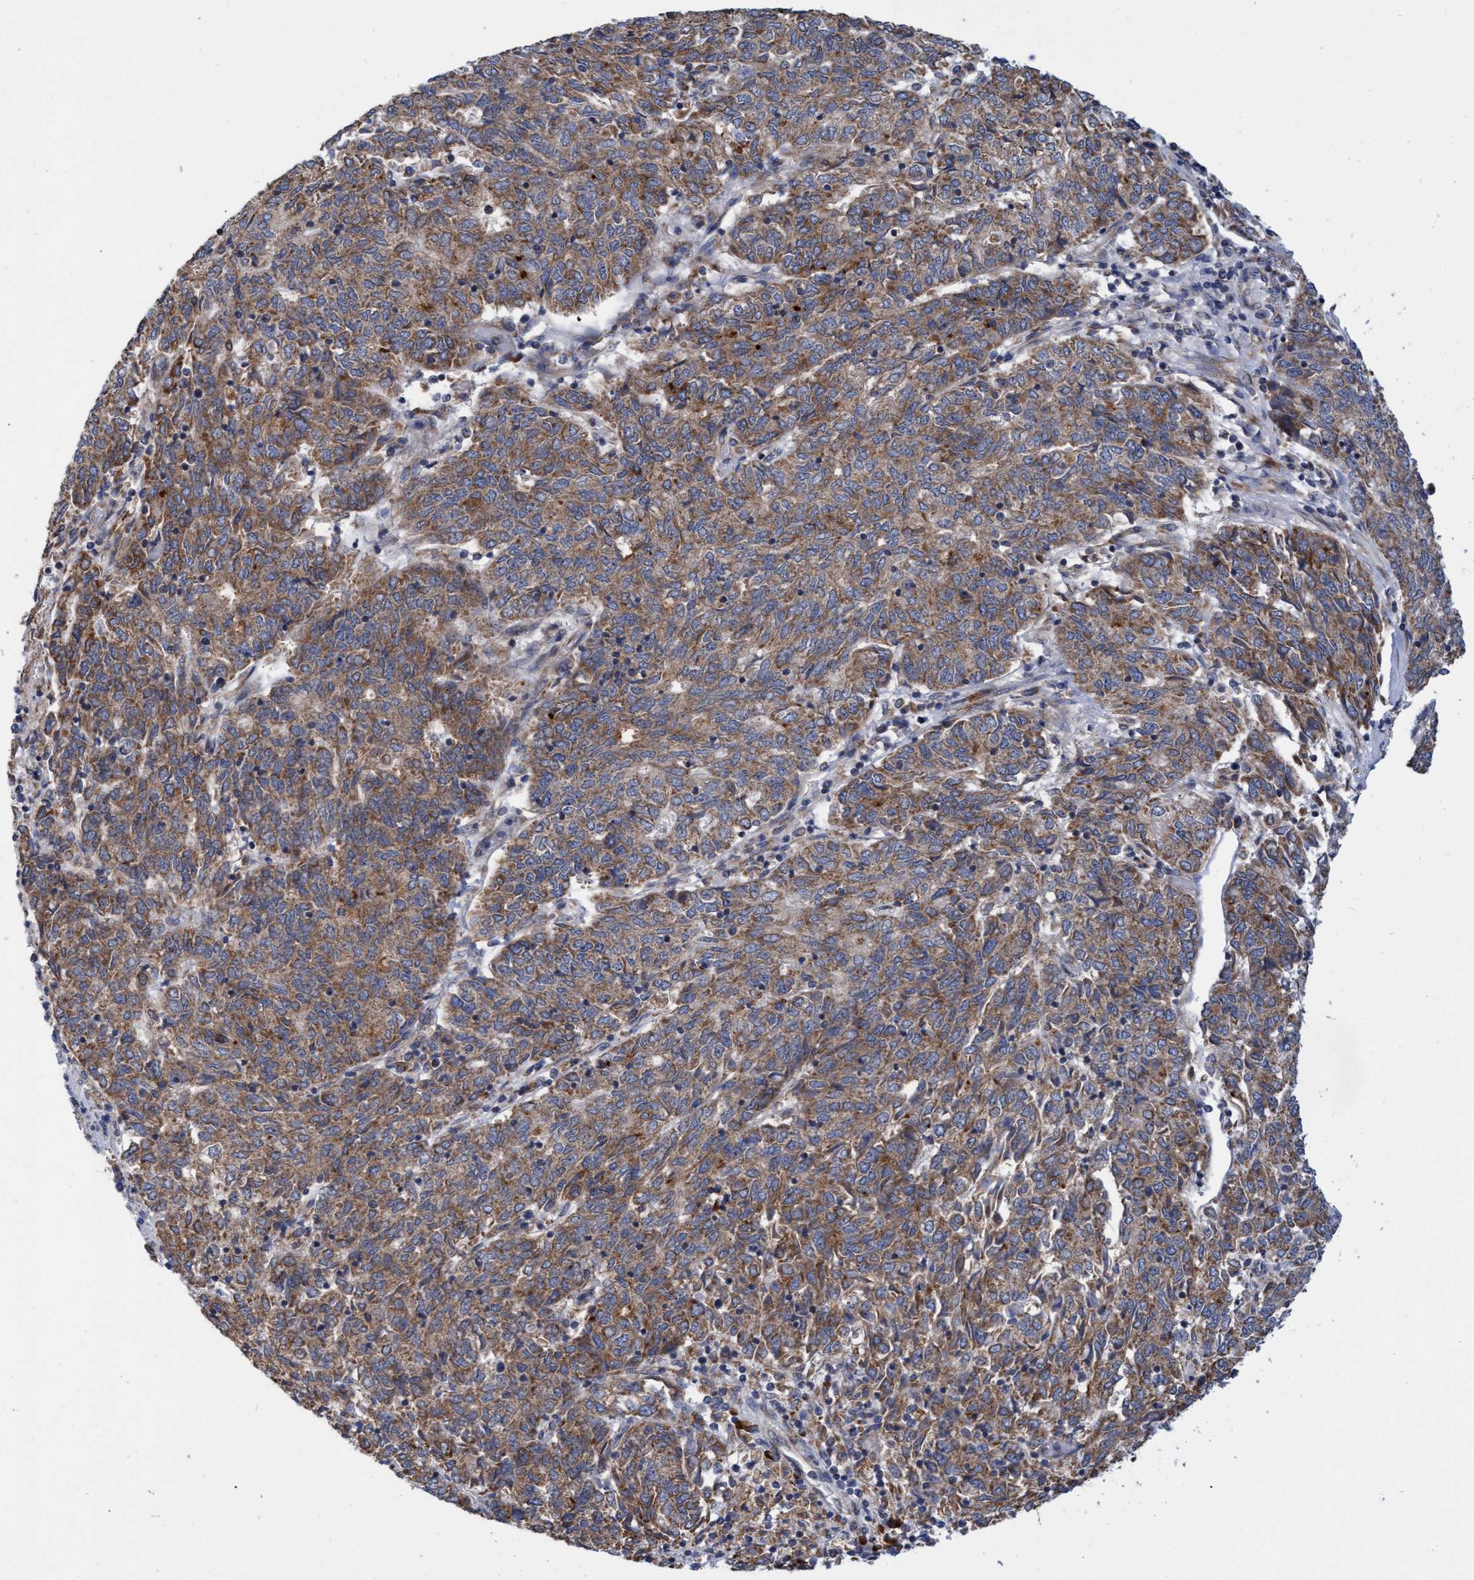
{"staining": {"intensity": "moderate", "quantity": ">75%", "location": "cytoplasmic/membranous"}, "tissue": "endometrial cancer", "cell_type": "Tumor cells", "image_type": "cancer", "snomed": [{"axis": "morphology", "description": "Adenocarcinoma, NOS"}, {"axis": "topography", "description": "Endometrium"}], "caption": "Immunohistochemistry photomicrograph of neoplastic tissue: human adenocarcinoma (endometrial) stained using immunohistochemistry (IHC) shows medium levels of moderate protein expression localized specifically in the cytoplasmic/membranous of tumor cells, appearing as a cytoplasmic/membranous brown color.", "gene": "NAT16", "patient": {"sex": "female", "age": 80}}